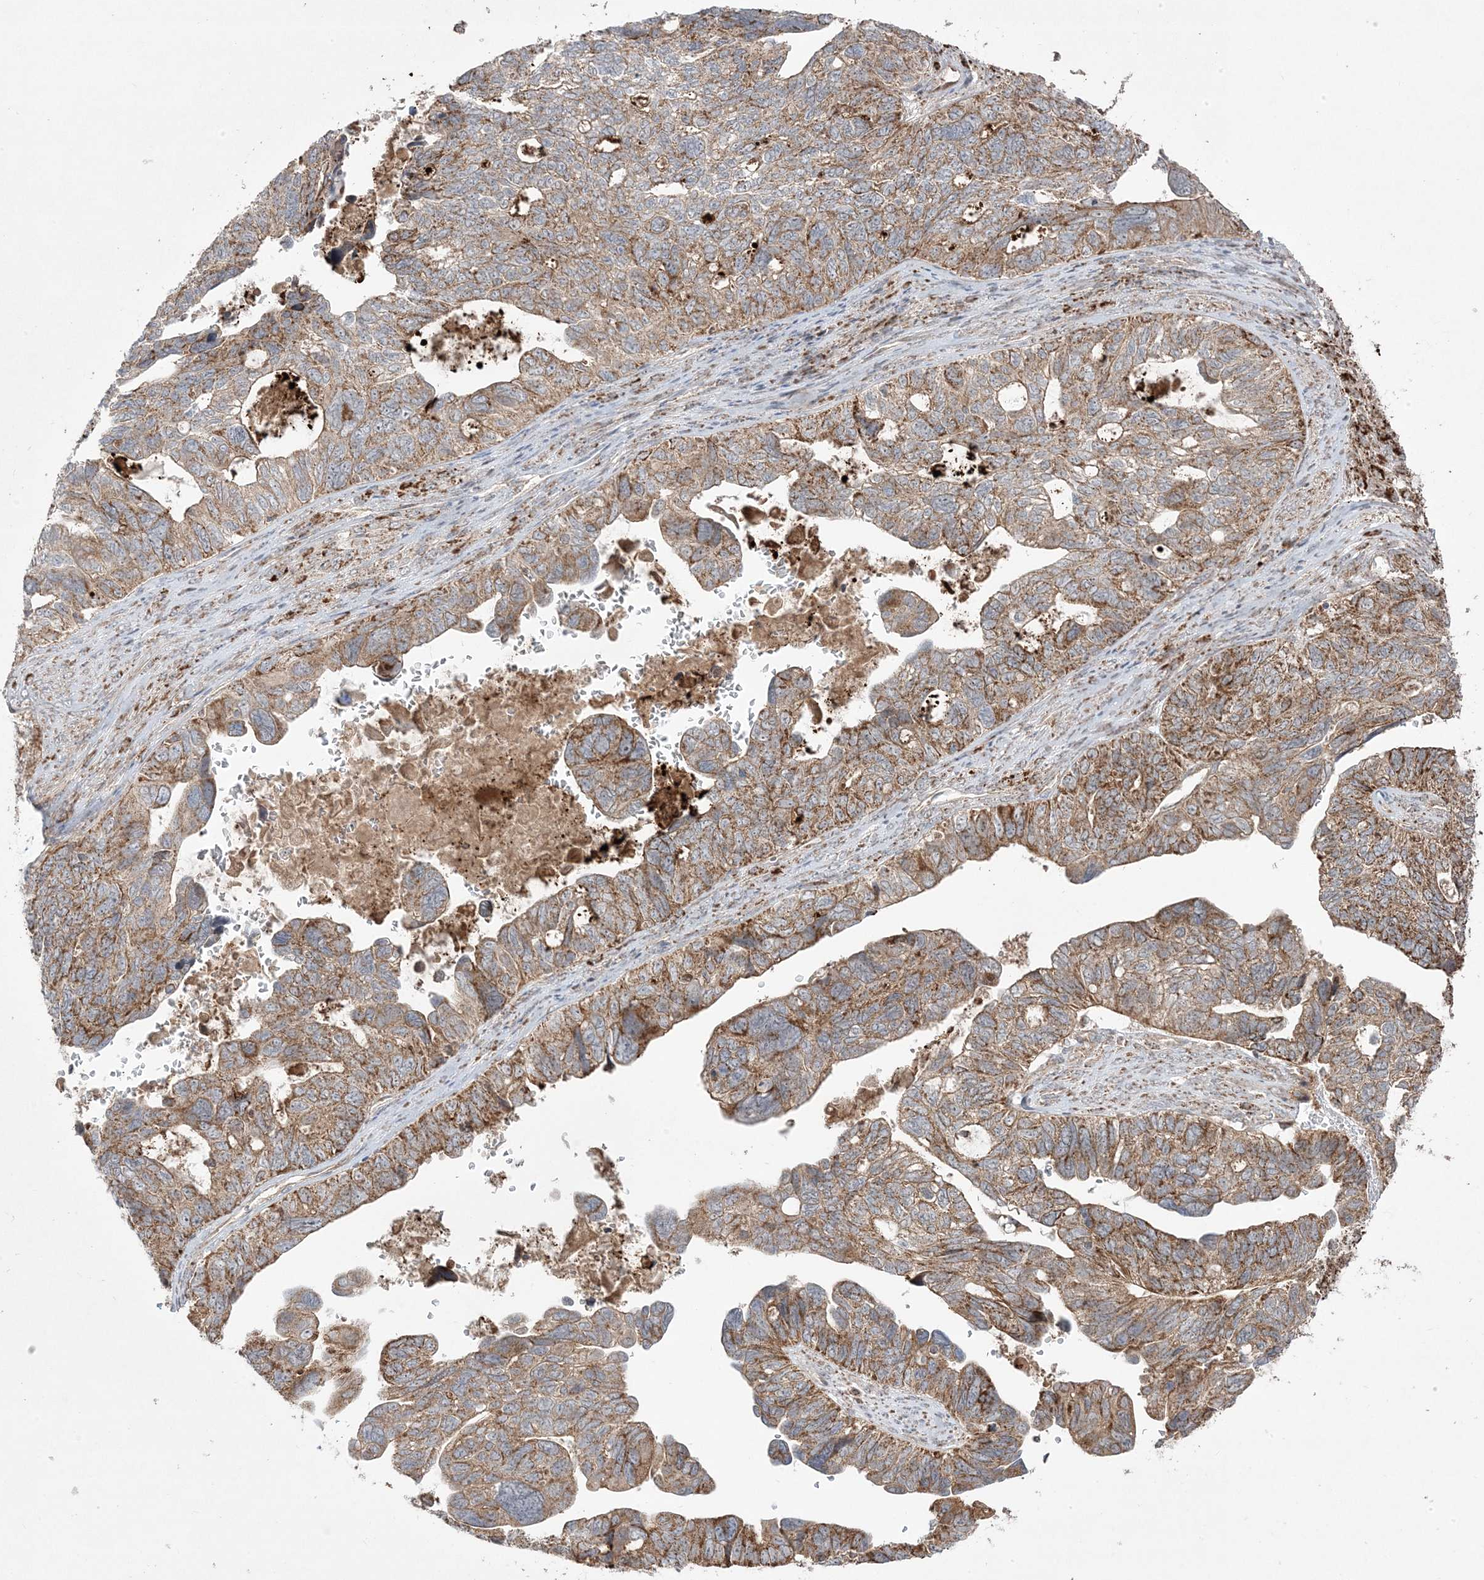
{"staining": {"intensity": "moderate", "quantity": ">75%", "location": "cytoplasmic/membranous"}, "tissue": "ovarian cancer", "cell_type": "Tumor cells", "image_type": "cancer", "snomed": [{"axis": "morphology", "description": "Cystadenocarcinoma, serous, NOS"}, {"axis": "topography", "description": "Ovary"}], "caption": "Tumor cells reveal medium levels of moderate cytoplasmic/membranous expression in approximately >75% of cells in human ovarian cancer (serous cystadenocarcinoma).", "gene": "CLUAP1", "patient": {"sex": "female", "age": 79}}